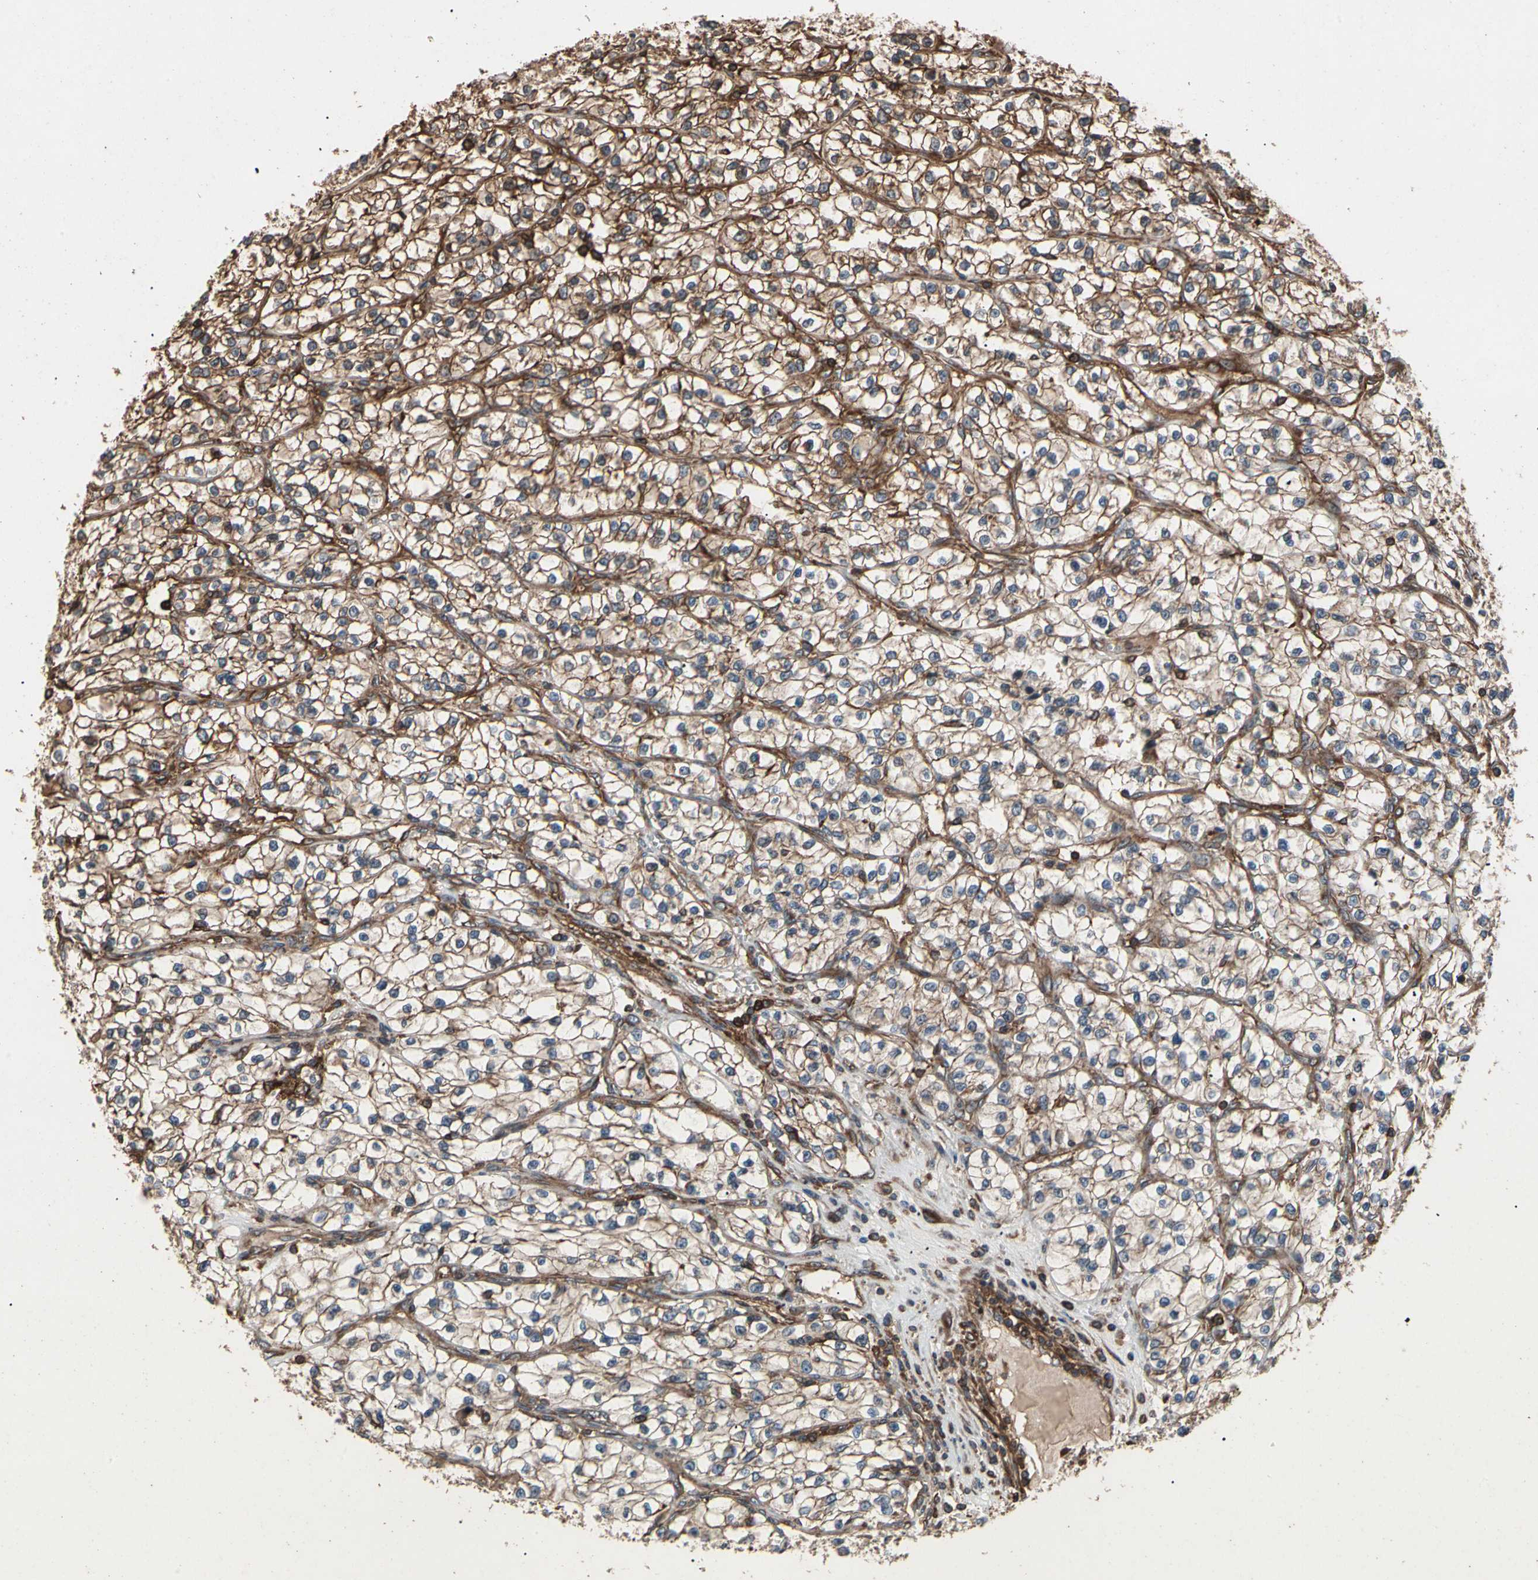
{"staining": {"intensity": "strong", "quantity": ">75%", "location": "cytoplasmic/membranous"}, "tissue": "renal cancer", "cell_type": "Tumor cells", "image_type": "cancer", "snomed": [{"axis": "morphology", "description": "Adenocarcinoma, NOS"}, {"axis": "topography", "description": "Kidney"}], "caption": "Human renal cancer (adenocarcinoma) stained for a protein (brown) displays strong cytoplasmic/membranous positive staining in approximately >75% of tumor cells.", "gene": "AGBL2", "patient": {"sex": "female", "age": 57}}